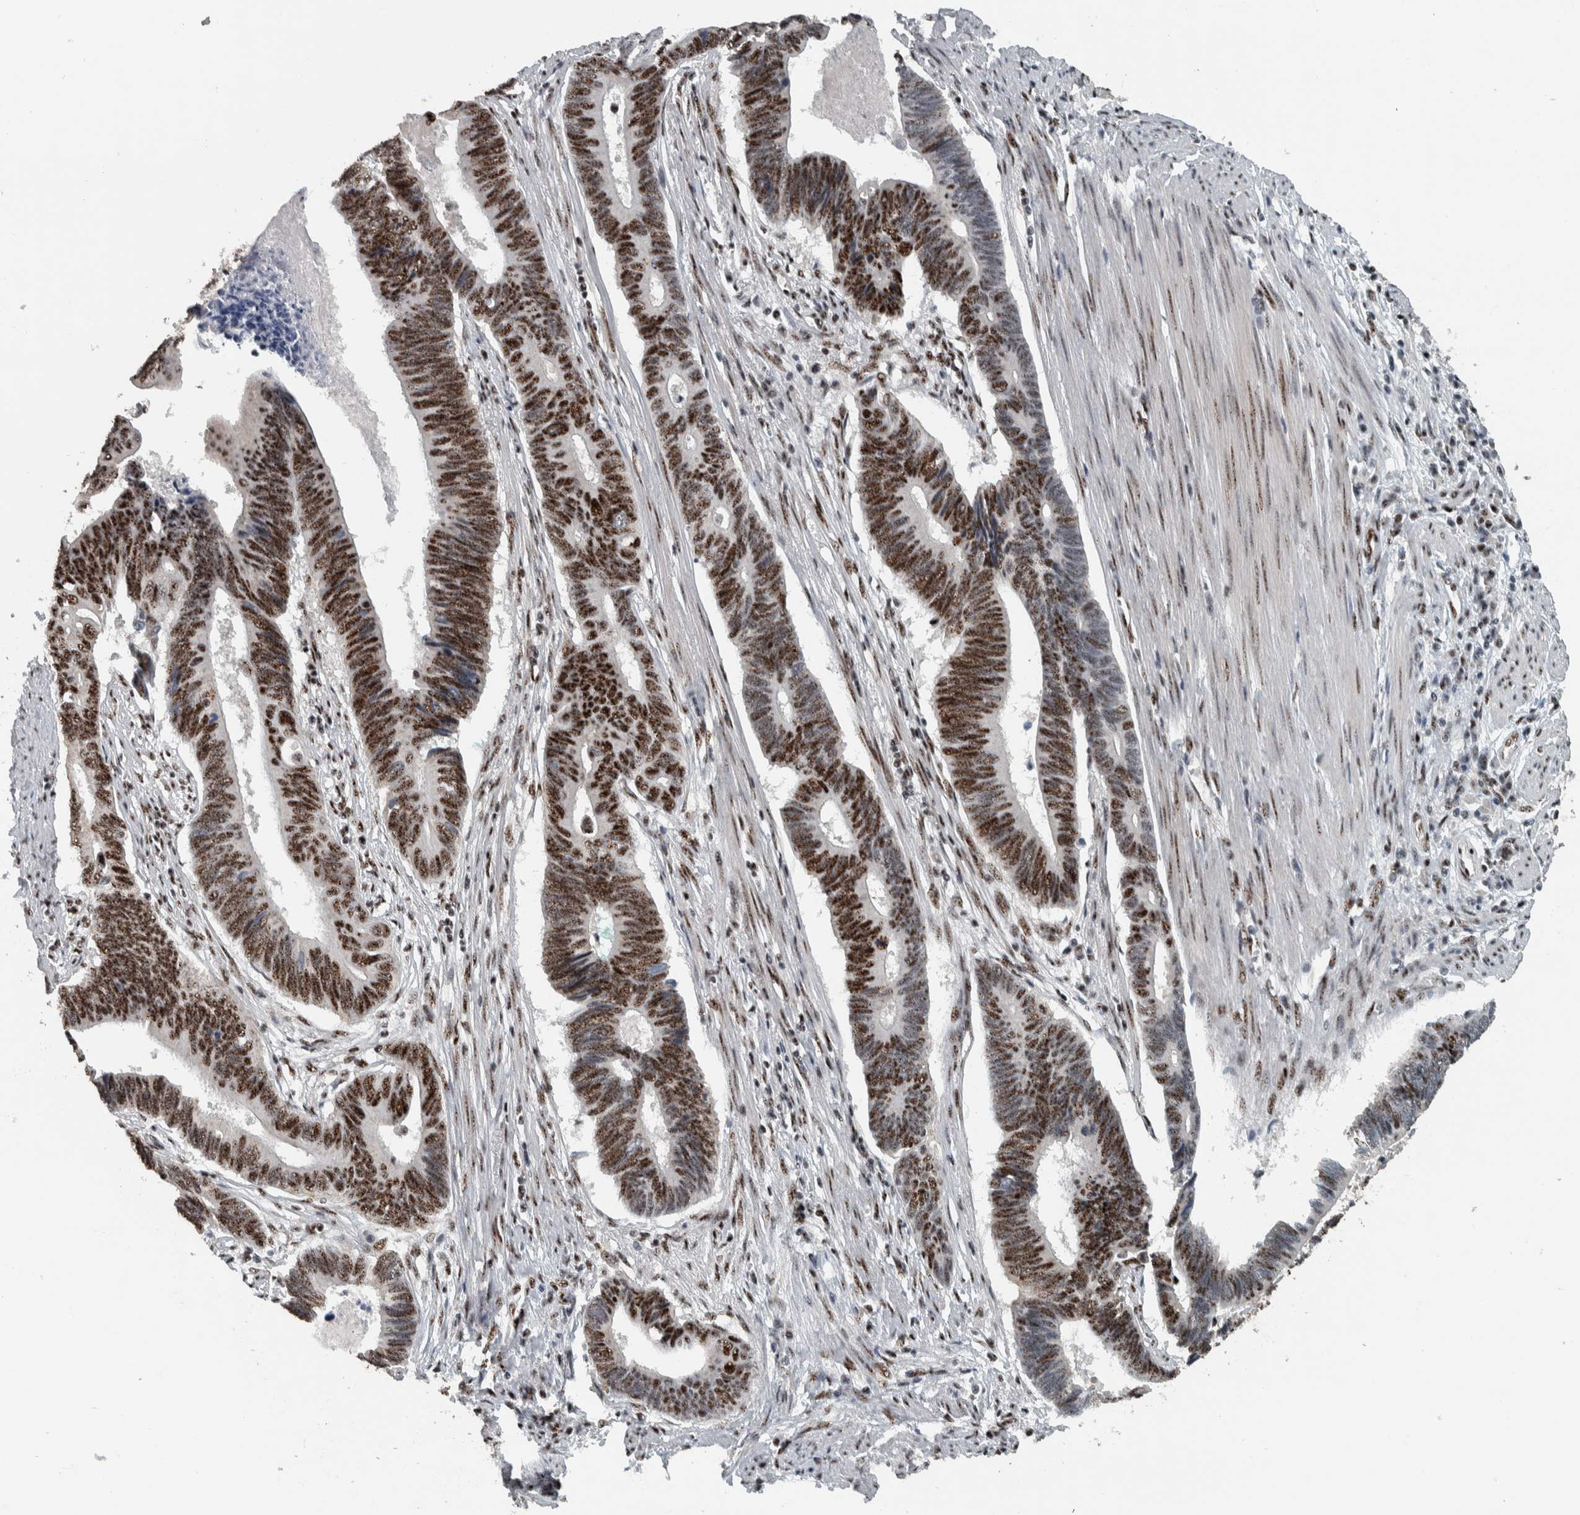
{"staining": {"intensity": "moderate", "quantity": ">75%", "location": "nuclear"}, "tissue": "pancreatic cancer", "cell_type": "Tumor cells", "image_type": "cancer", "snomed": [{"axis": "morphology", "description": "Adenocarcinoma, NOS"}, {"axis": "topography", "description": "Pancreas"}], "caption": "Protein staining displays moderate nuclear expression in about >75% of tumor cells in adenocarcinoma (pancreatic). Immunohistochemistry (ihc) stains the protein in brown and the nuclei are stained blue.", "gene": "SON", "patient": {"sex": "female", "age": 70}}